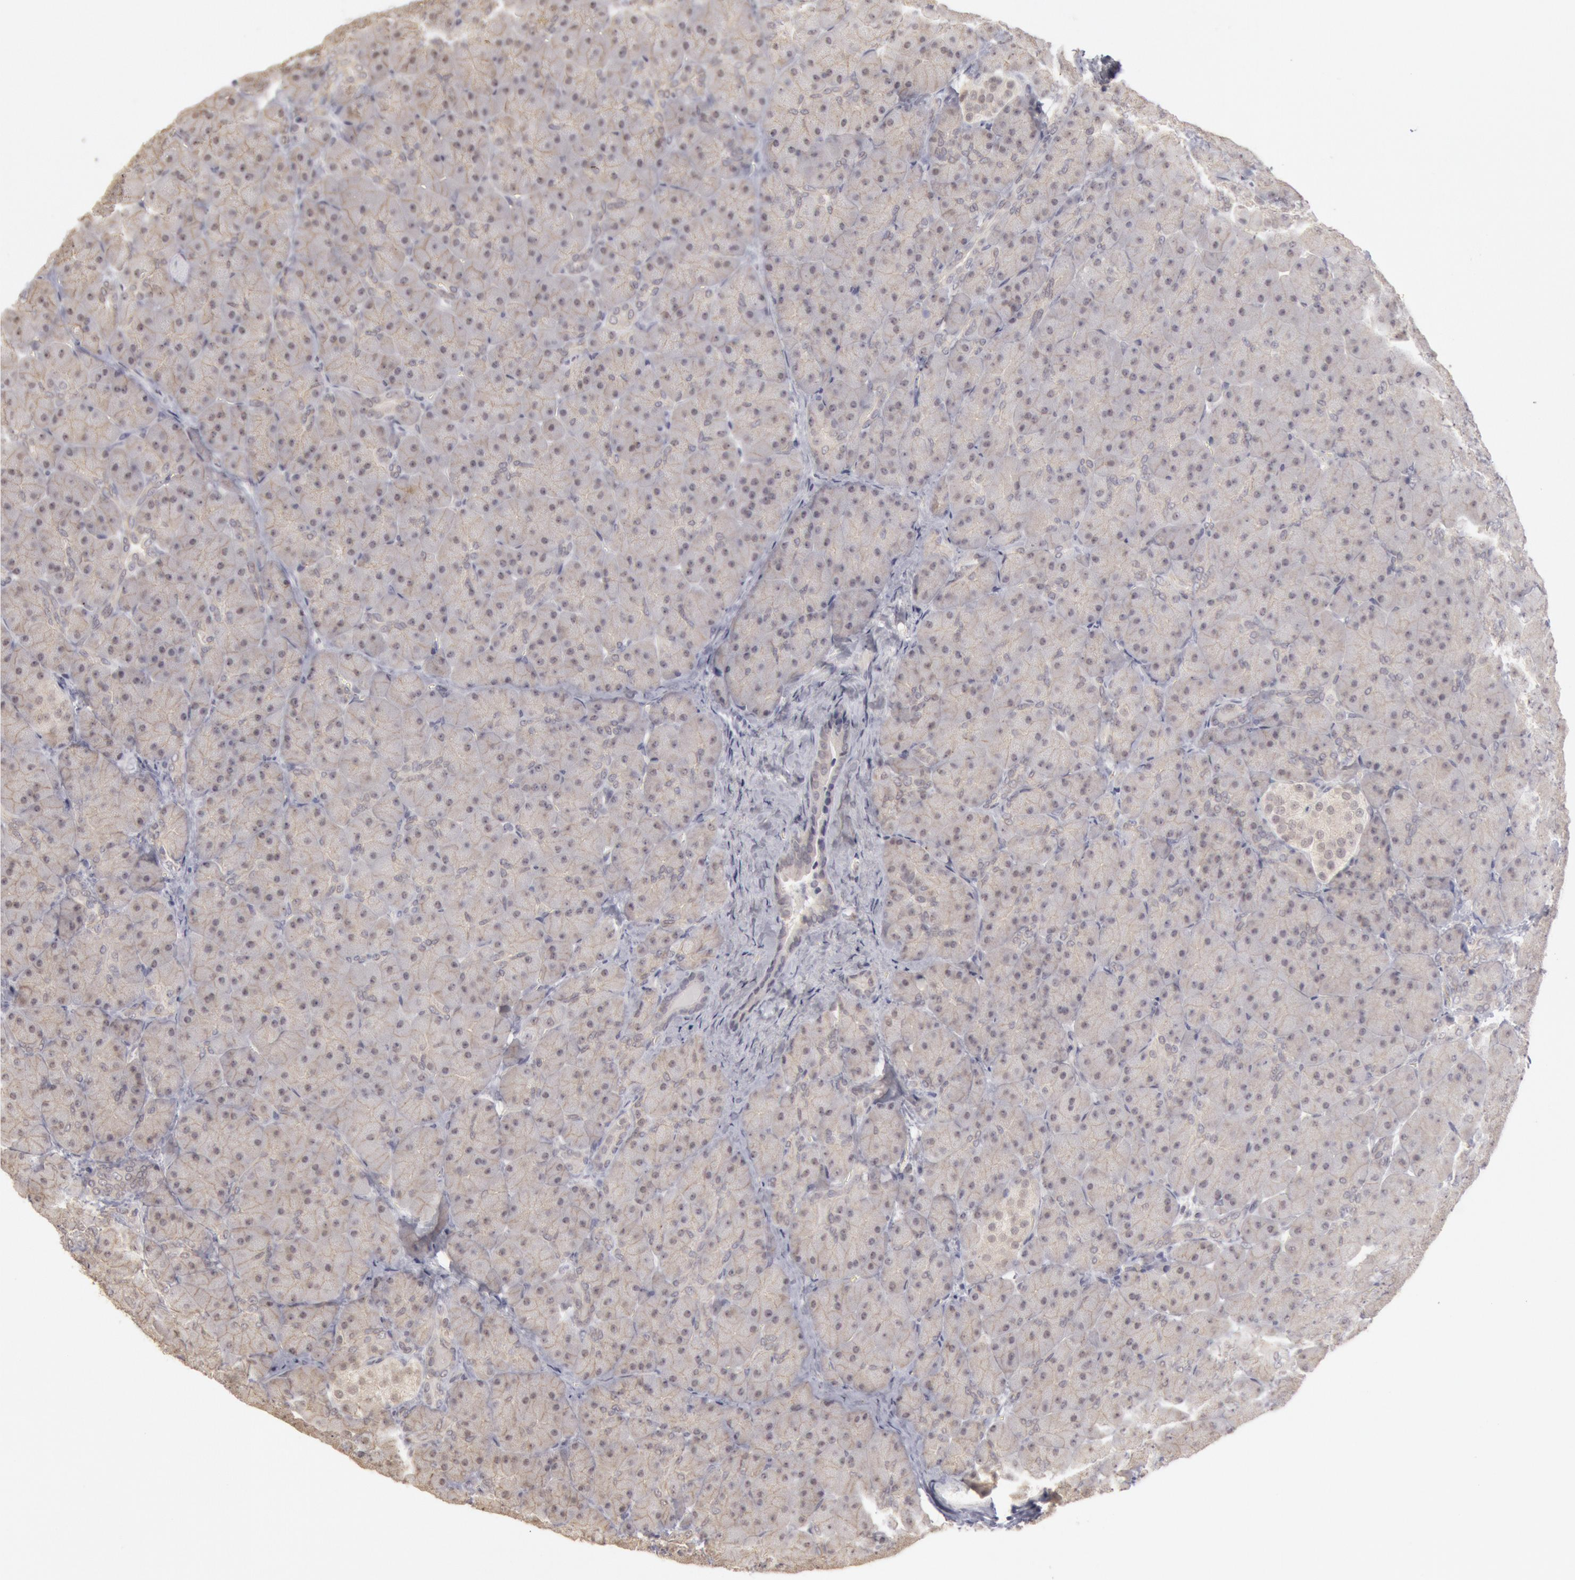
{"staining": {"intensity": "negative", "quantity": "none", "location": "none"}, "tissue": "pancreas", "cell_type": "Exocrine glandular cells", "image_type": "normal", "snomed": [{"axis": "morphology", "description": "Normal tissue, NOS"}, {"axis": "topography", "description": "Pancreas"}], "caption": "This image is of benign pancreas stained with immunohistochemistry to label a protein in brown with the nuclei are counter-stained blue. There is no positivity in exocrine glandular cells.", "gene": "RIMBP3B", "patient": {"sex": "male", "age": 66}}